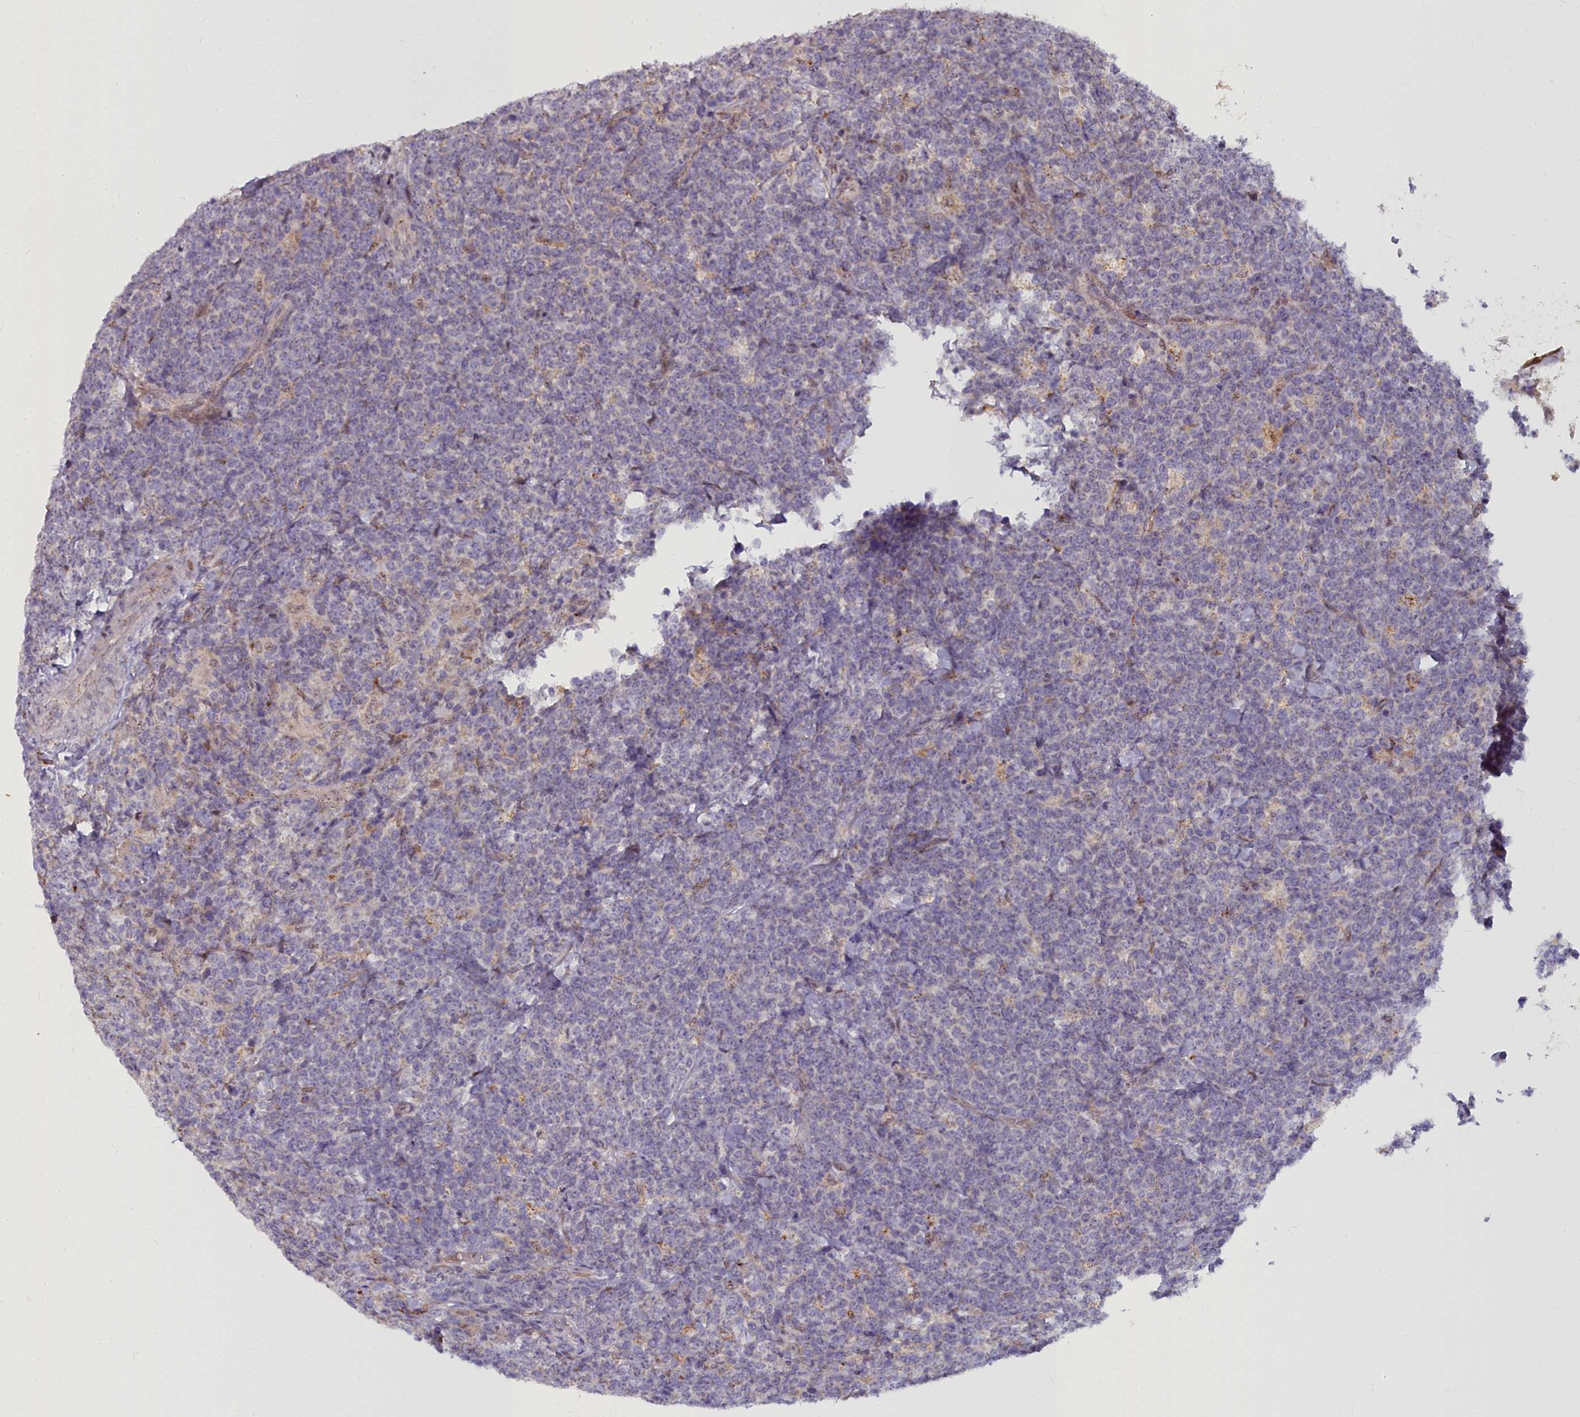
{"staining": {"intensity": "negative", "quantity": "none", "location": "none"}, "tissue": "lymphoma", "cell_type": "Tumor cells", "image_type": "cancer", "snomed": [{"axis": "morphology", "description": "Malignant lymphoma, non-Hodgkin's type, High grade"}, {"axis": "topography", "description": "Small intestine"}], "caption": "Immunohistochemistry image of human malignant lymphoma, non-Hodgkin's type (high-grade) stained for a protein (brown), which exhibits no expression in tumor cells.", "gene": "WDPCP", "patient": {"sex": "male", "age": 8}}